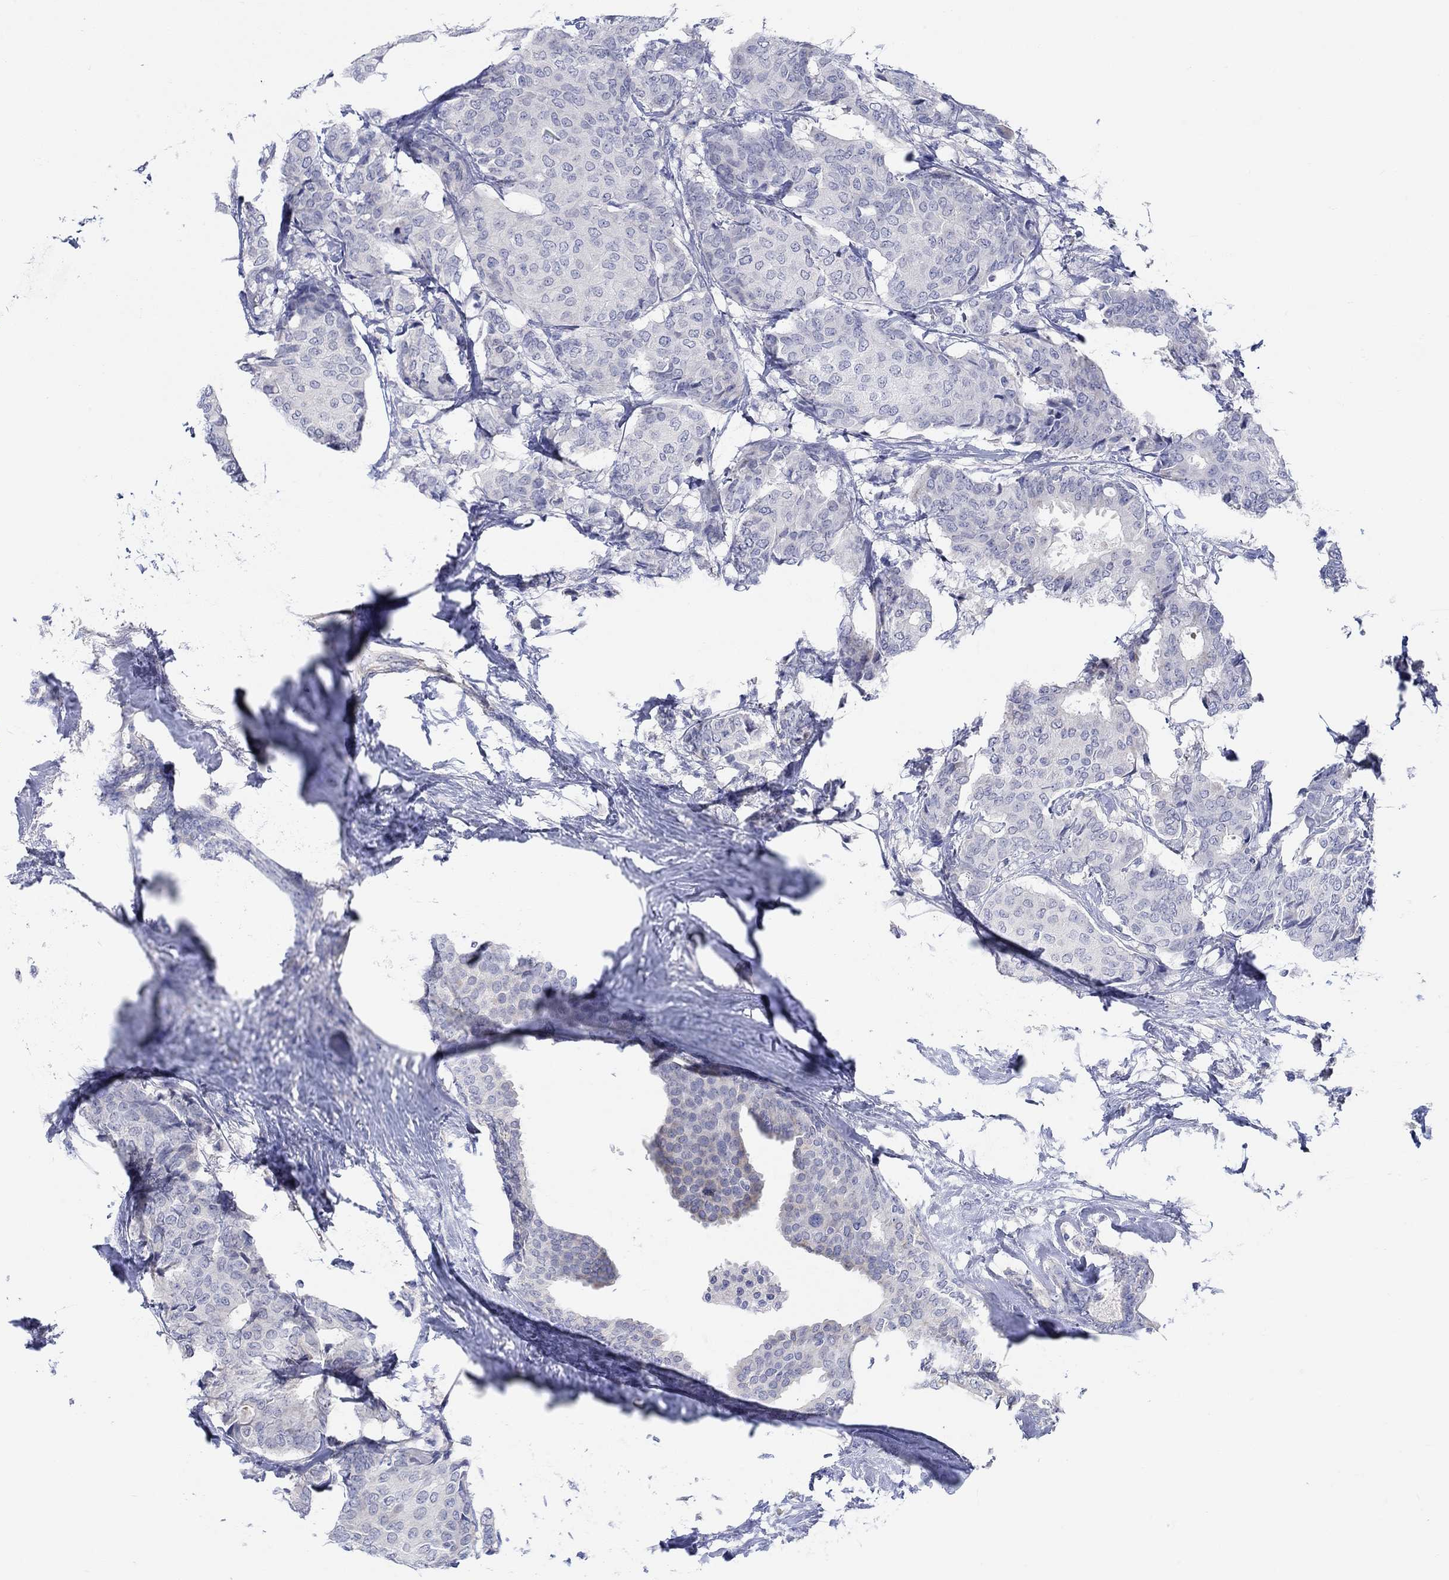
{"staining": {"intensity": "negative", "quantity": "none", "location": "none"}, "tissue": "breast cancer", "cell_type": "Tumor cells", "image_type": "cancer", "snomed": [{"axis": "morphology", "description": "Duct carcinoma"}, {"axis": "topography", "description": "Breast"}], "caption": "Breast cancer (infiltrating ductal carcinoma) stained for a protein using immunohistochemistry (IHC) demonstrates no expression tumor cells.", "gene": "KRT222", "patient": {"sex": "female", "age": 75}}